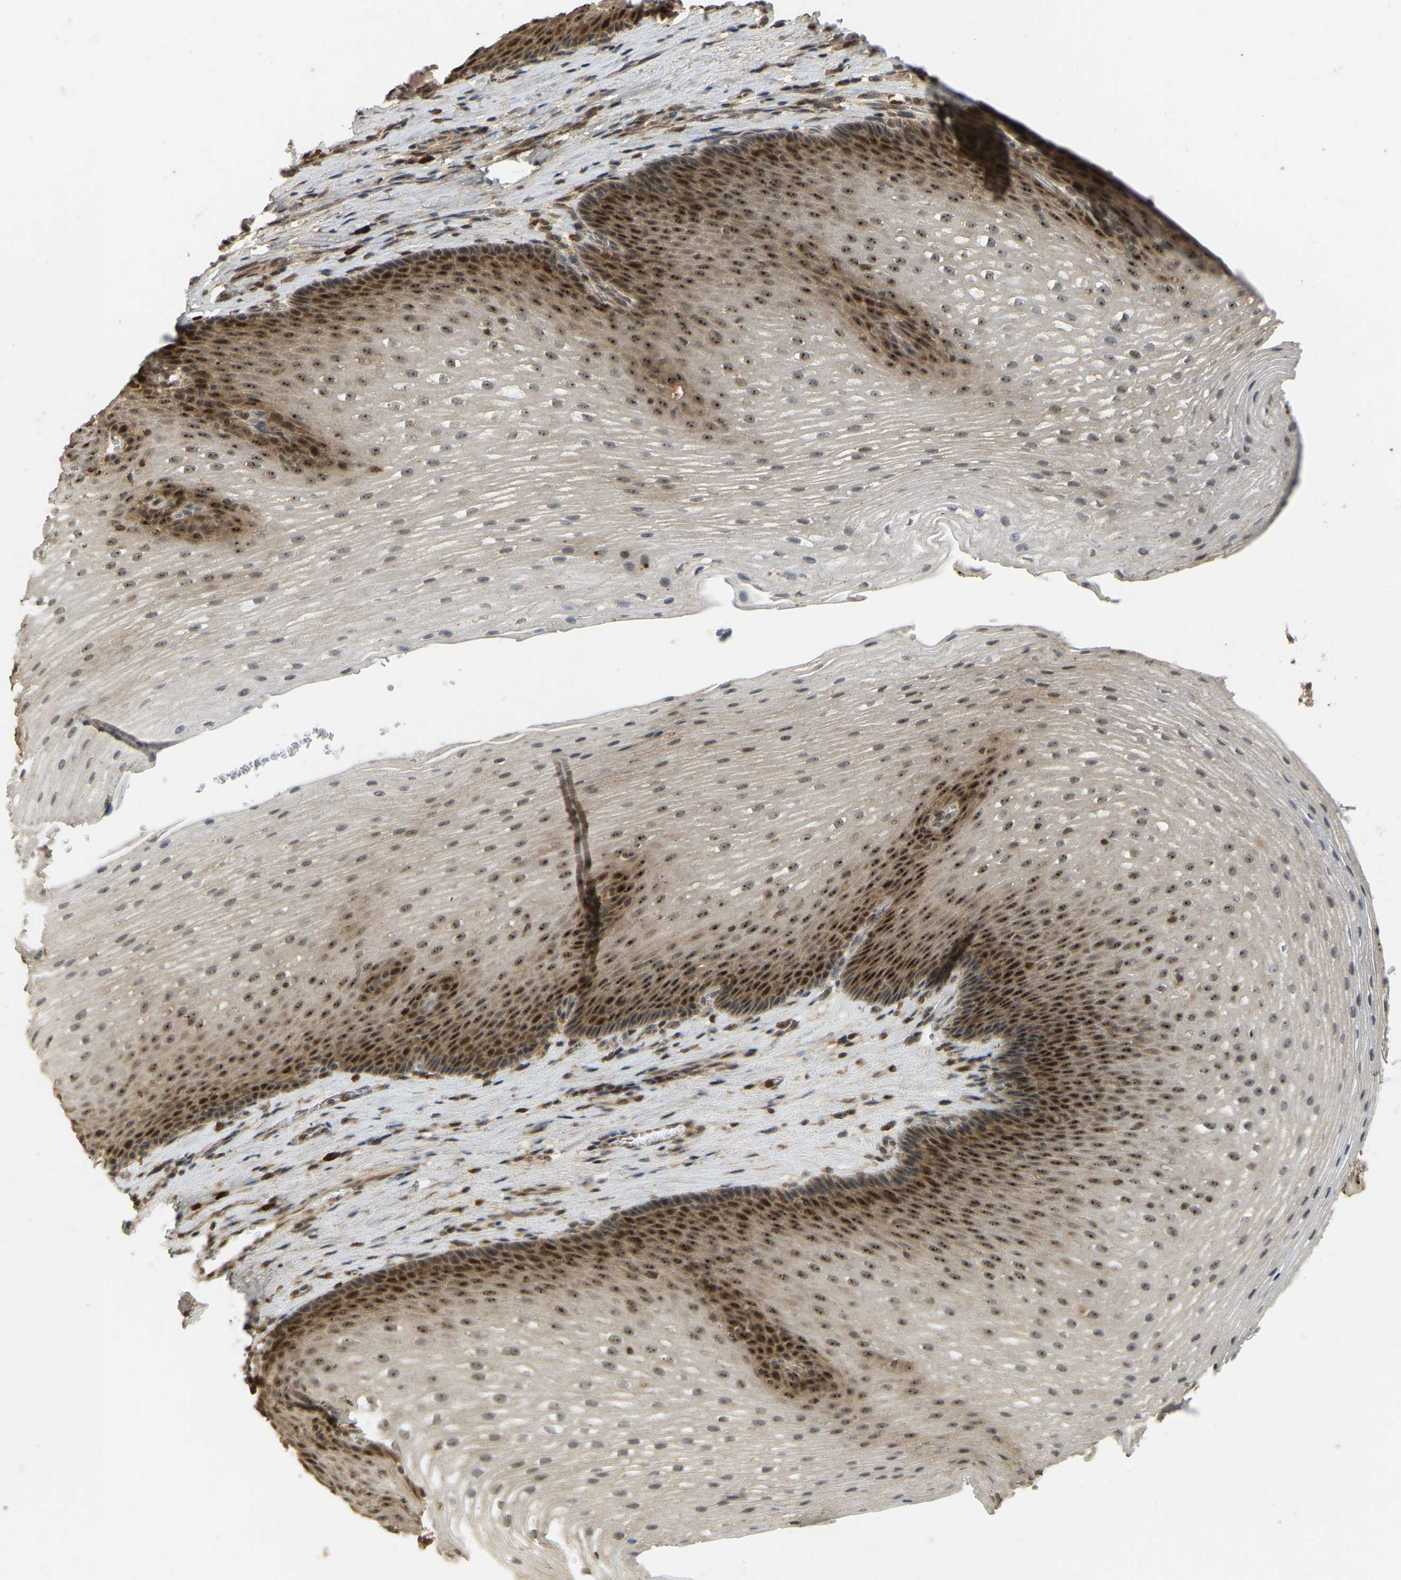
{"staining": {"intensity": "strong", "quantity": "25%-75%", "location": "nuclear"}, "tissue": "esophagus", "cell_type": "Squamous epithelial cells", "image_type": "normal", "snomed": [{"axis": "morphology", "description": "Normal tissue, NOS"}, {"axis": "topography", "description": "Esophagus"}], "caption": "Squamous epithelial cells display strong nuclear positivity in about 25%-75% of cells in unremarkable esophagus. (Brightfield microscopy of DAB IHC at high magnification).", "gene": "BRF2", "patient": {"sex": "male", "age": 48}}